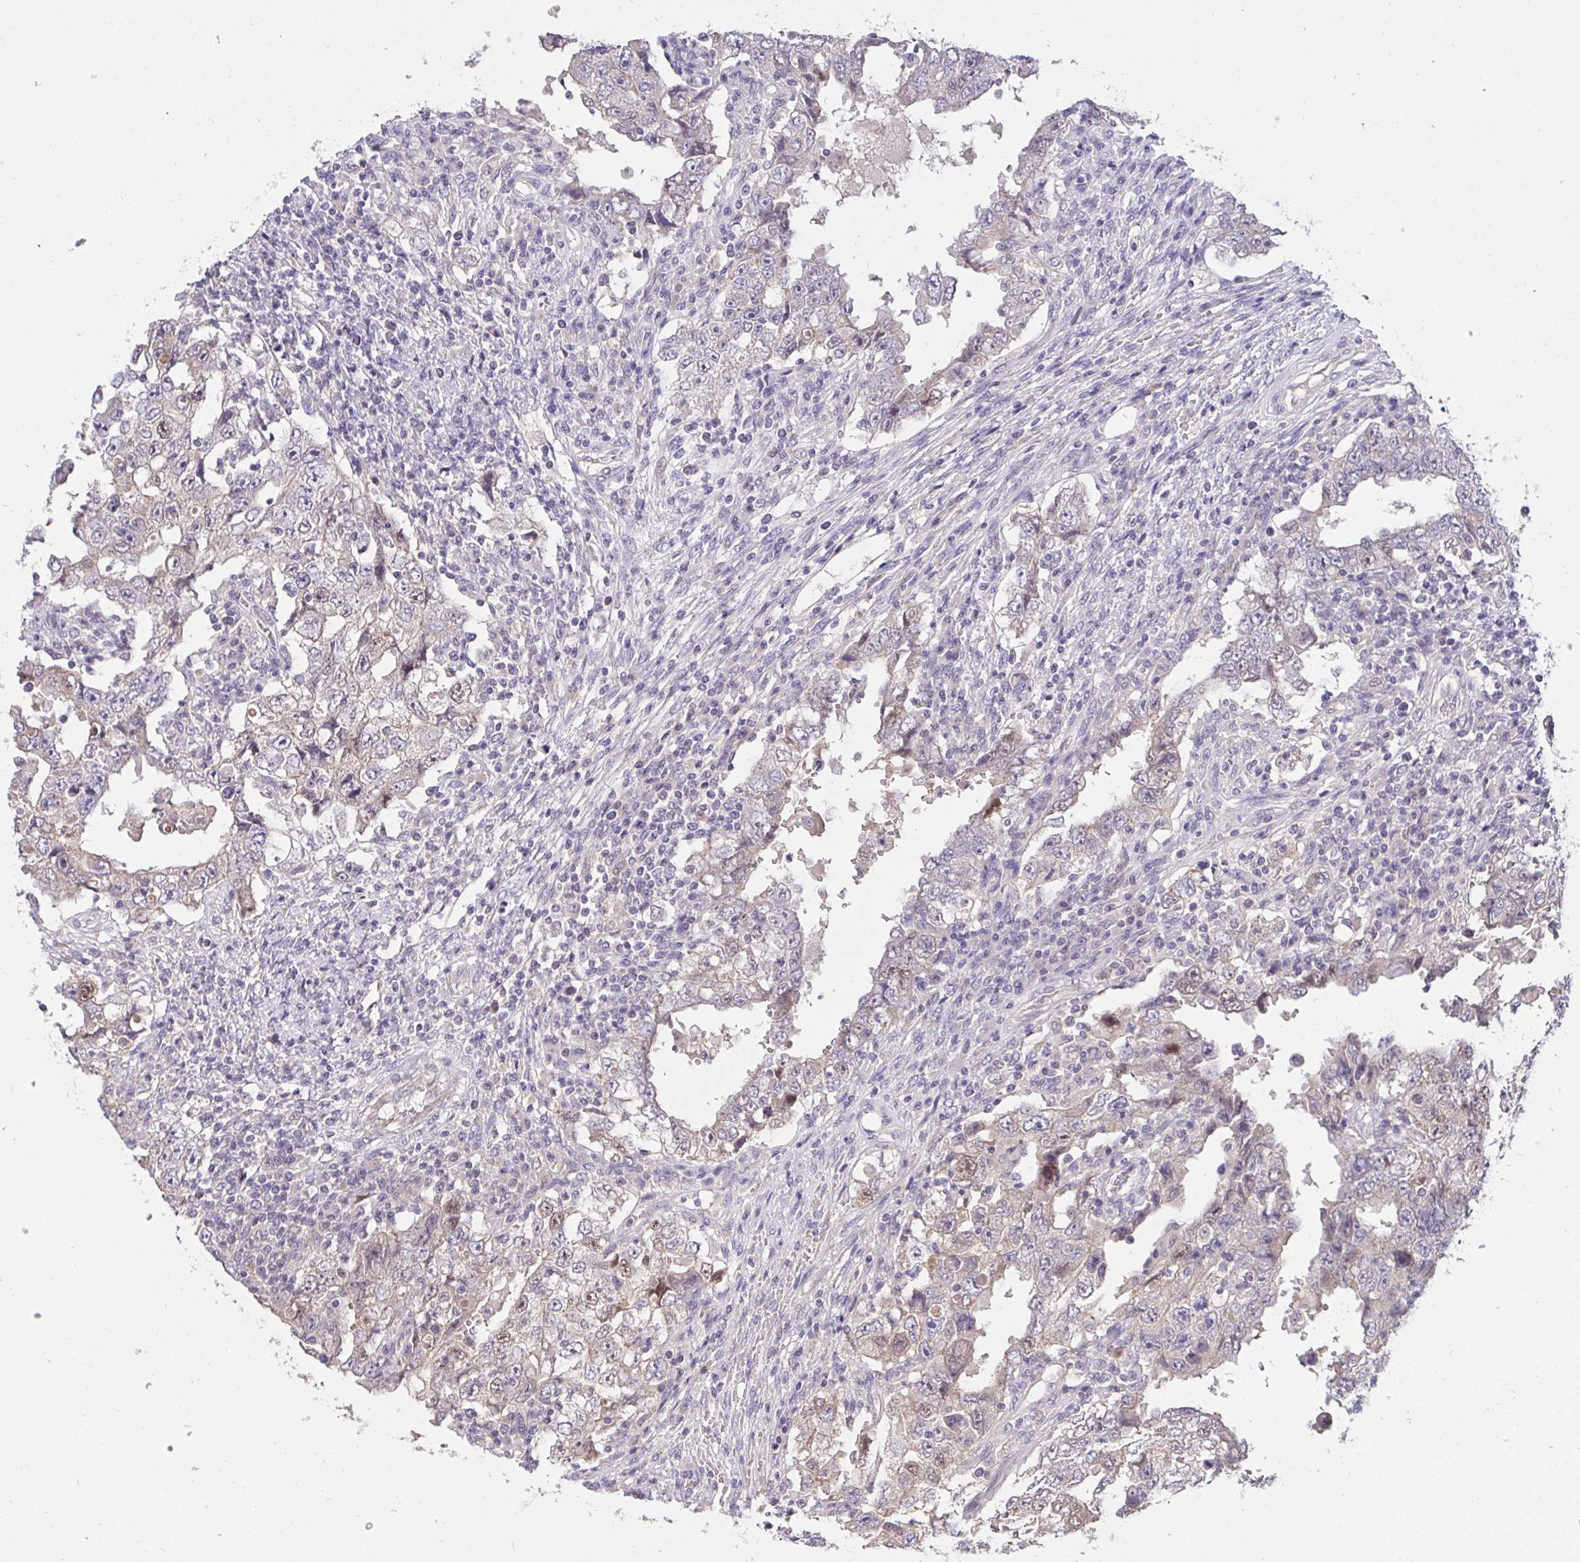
{"staining": {"intensity": "moderate", "quantity": "<25%", "location": "cytoplasmic/membranous,nuclear"}, "tissue": "testis cancer", "cell_type": "Tumor cells", "image_type": "cancer", "snomed": [{"axis": "morphology", "description": "Carcinoma, Embryonal, NOS"}, {"axis": "topography", "description": "Testis"}], "caption": "The photomicrograph shows immunohistochemical staining of embryonal carcinoma (testis). There is moderate cytoplasmic/membranous and nuclear staining is appreciated in approximately <25% of tumor cells.", "gene": "C19orf54", "patient": {"sex": "male", "age": 26}}